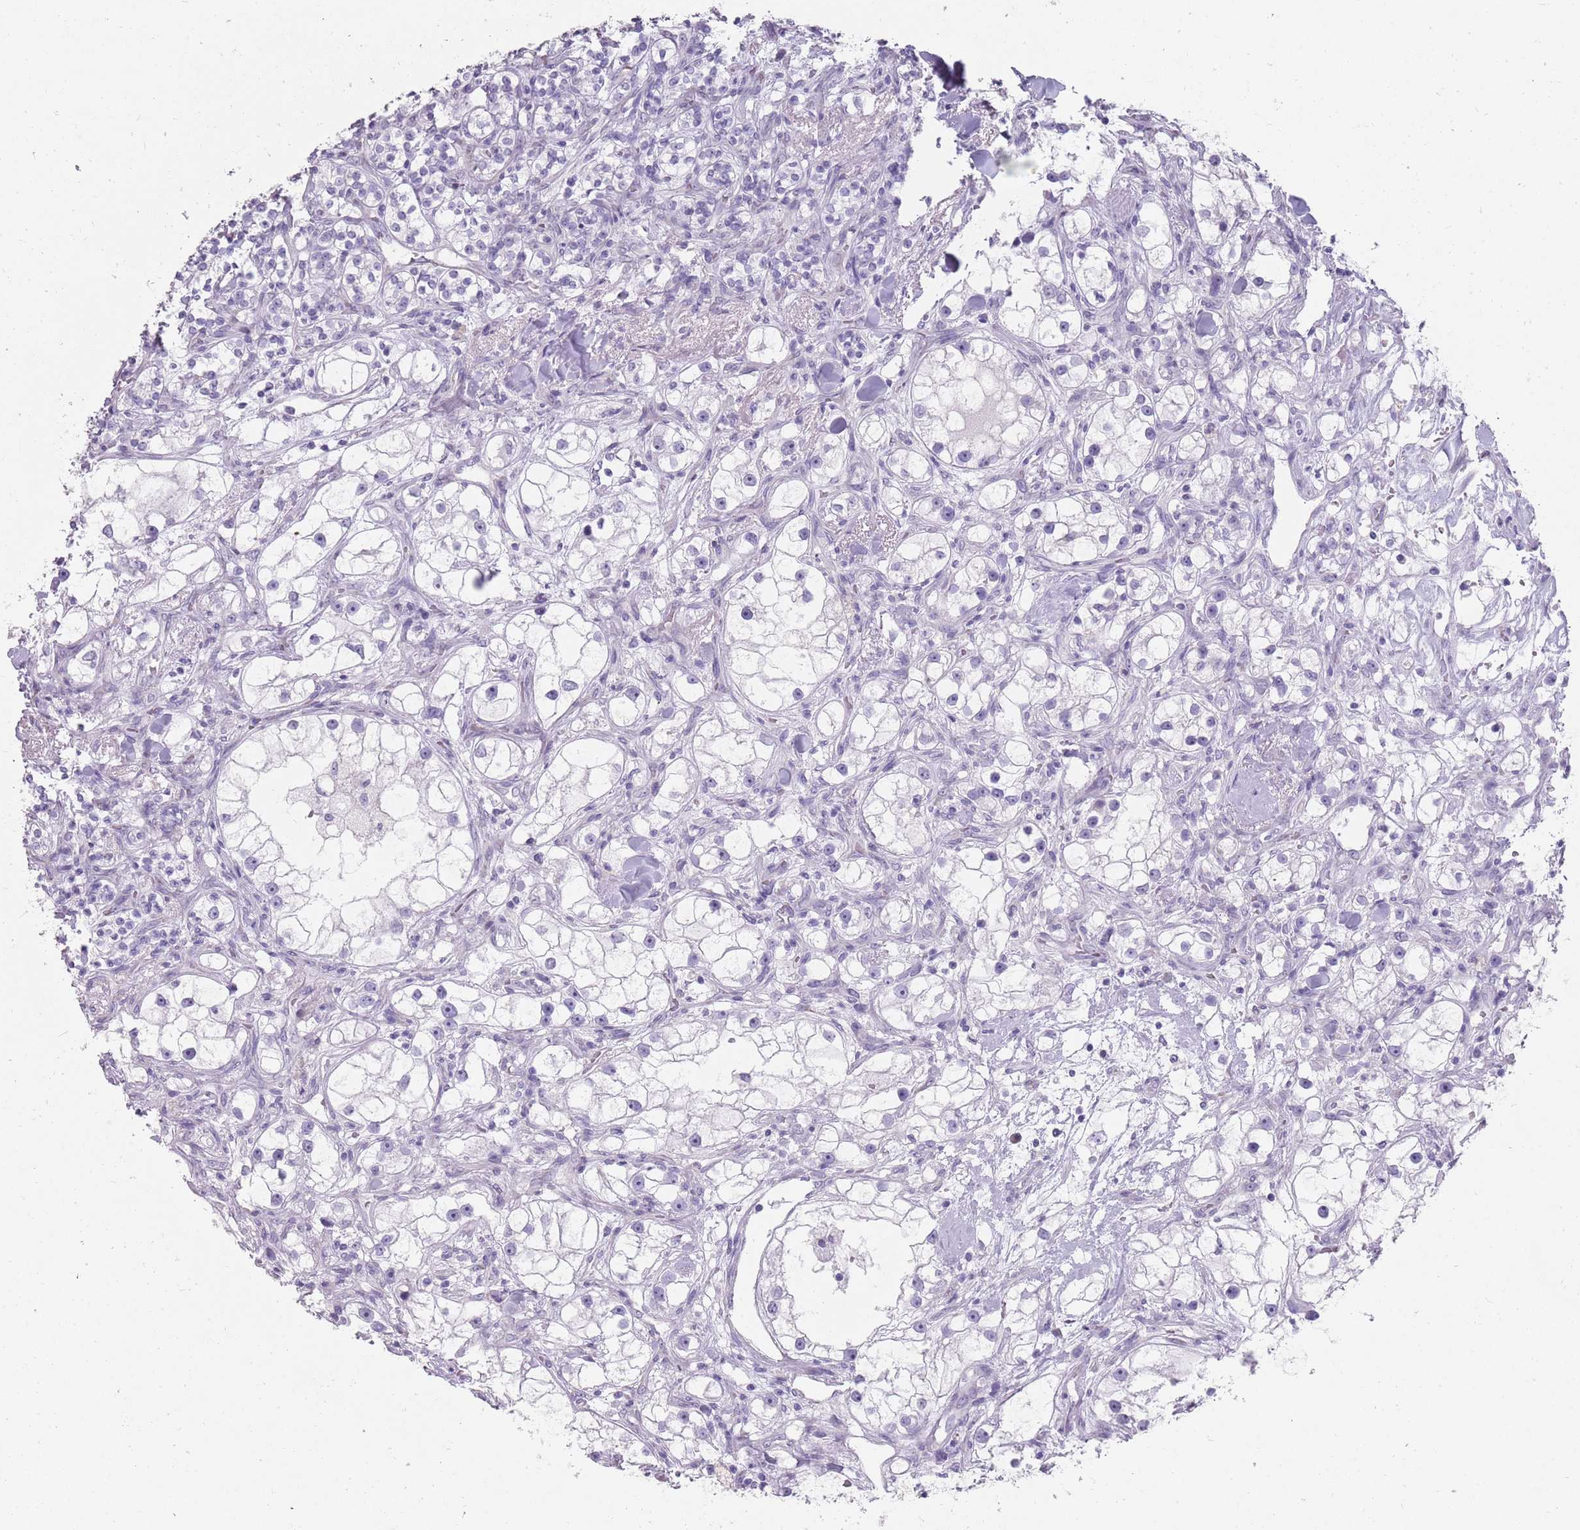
{"staining": {"intensity": "negative", "quantity": "none", "location": "none"}, "tissue": "renal cancer", "cell_type": "Tumor cells", "image_type": "cancer", "snomed": [{"axis": "morphology", "description": "Adenocarcinoma, NOS"}, {"axis": "topography", "description": "Kidney"}], "caption": "IHC micrograph of neoplastic tissue: human renal cancer stained with DAB (3,3'-diaminobenzidine) displays no significant protein positivity in tumor cells.", "gene": "DDX4", "patient": {"sex": "male", "age": 77}}